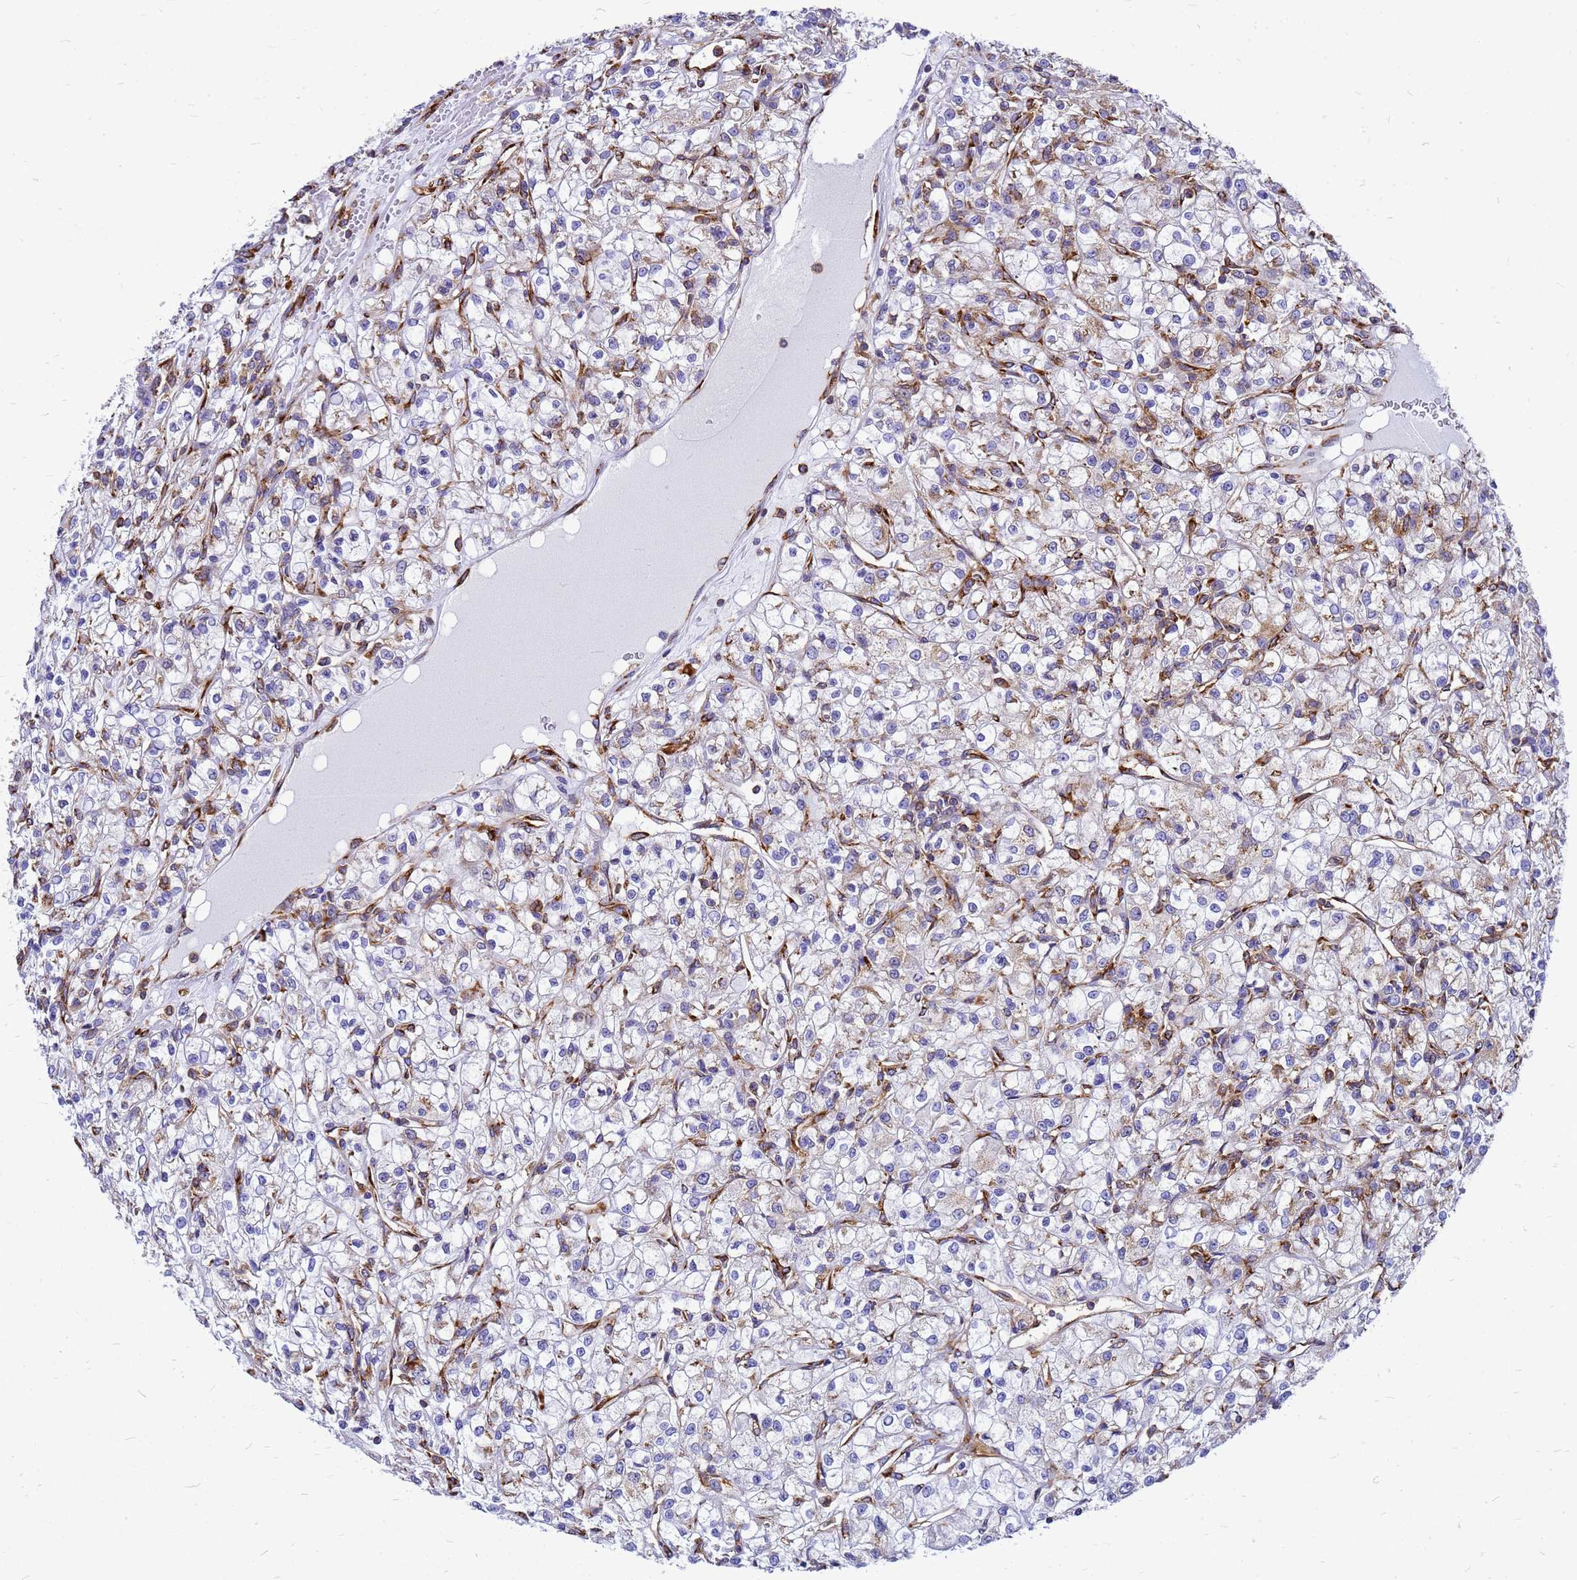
{"staining": {"intensity": "weak", "quantity": "<25%", "location": "cytoplasmic/membranous"}, "tissue": "renal cancer", "cell_type": "Tumor cells", "image_type": "cancer", "snomed": [{"axis": "morphology", "description": "Adenocarcinoma, NOS"}, {"axis": "topography", "description": "Kidney"}], "caption": "Renal cancer was stained to show a protein in brown. There is no significant expression in tumor cells.", "gene": "EEF1D", "patient": {"sex": "female", "age": 59}}